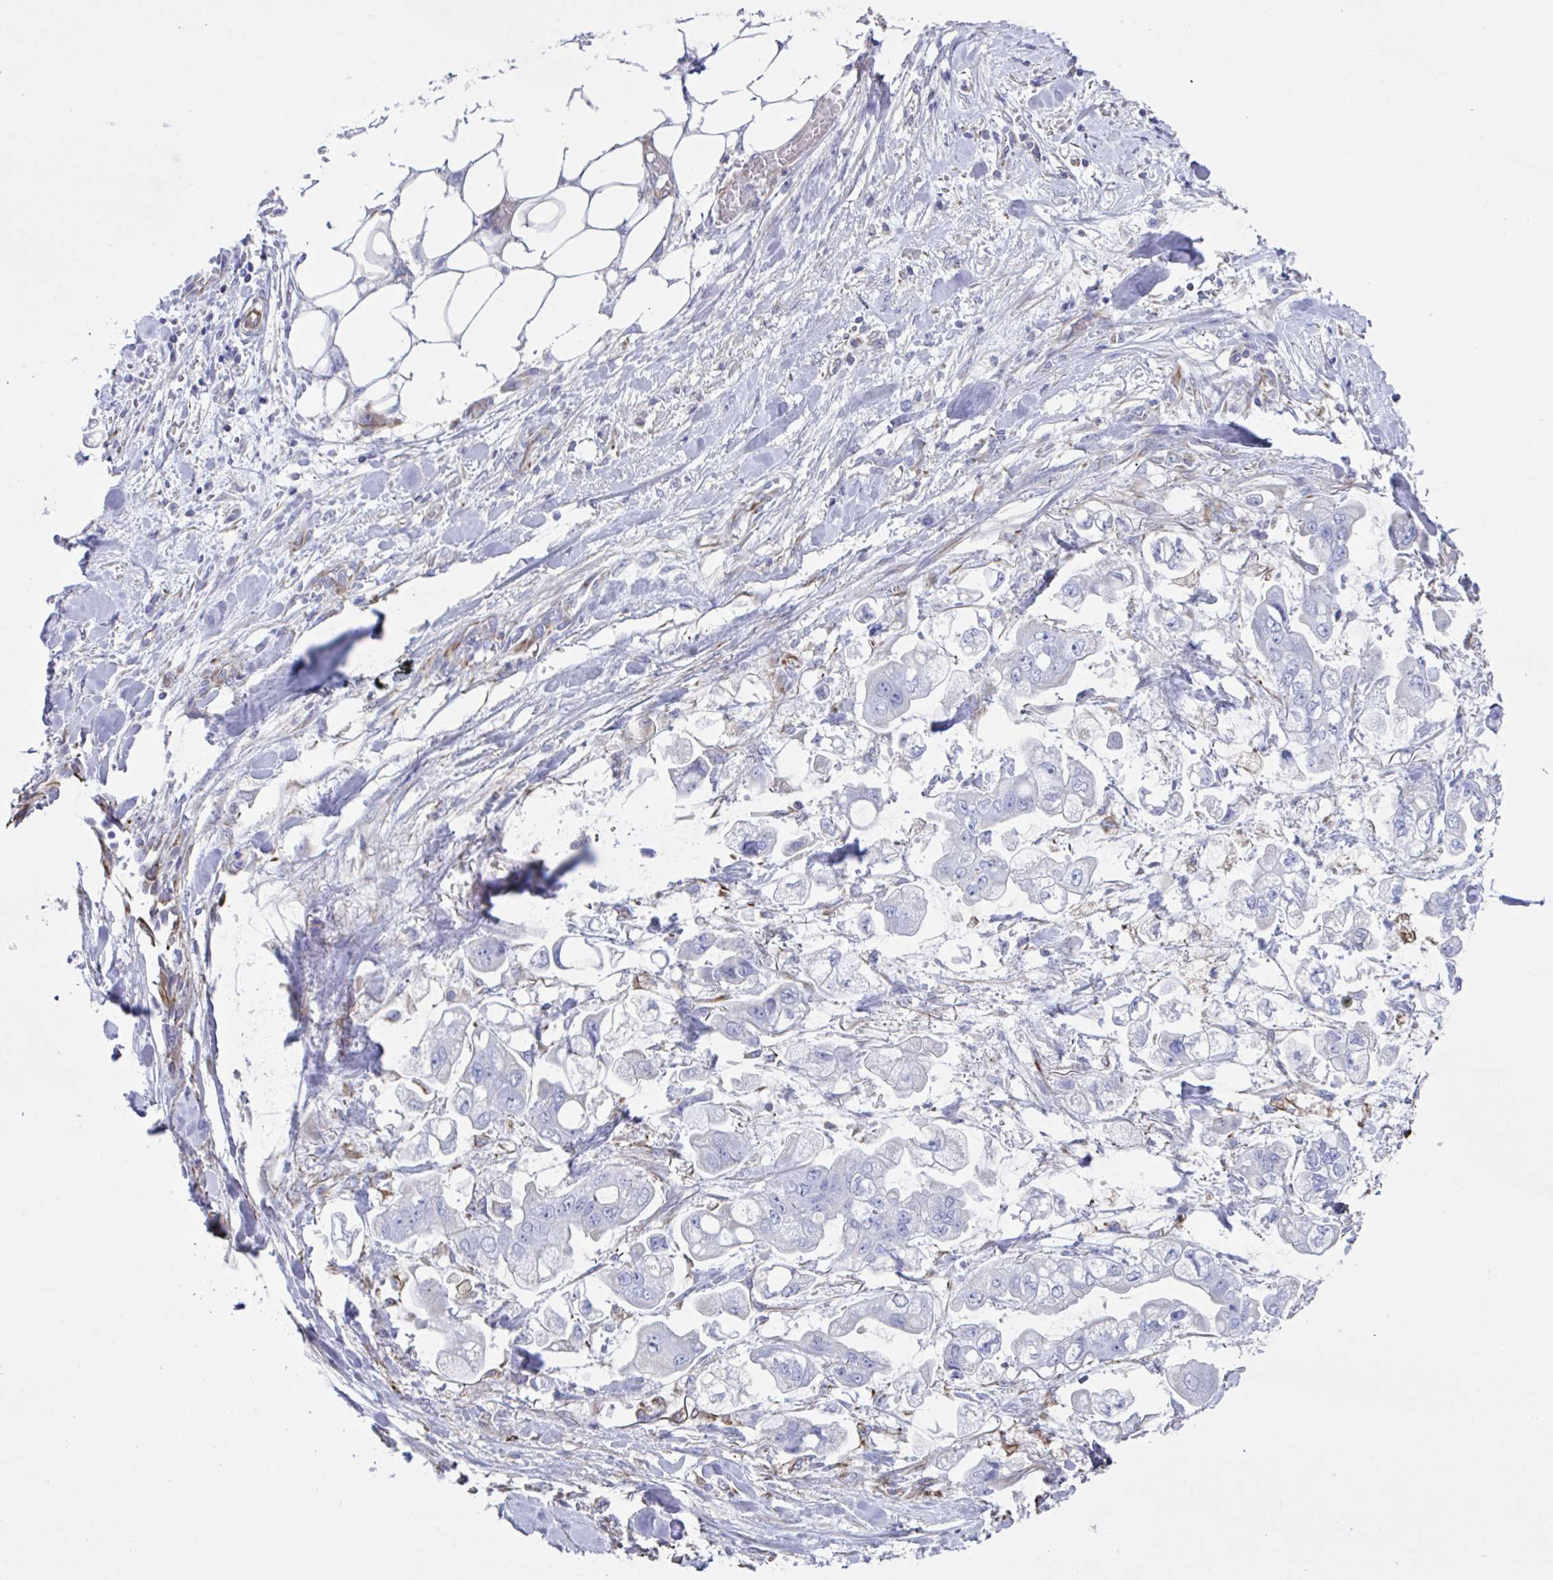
{"staining": {"intensity": "negative", "quantity": "none", "location": "none"}, "tissue": "stomach cancer", "cell_type": "Tumor cells", "image_type": "cancer", "snomed": [{"axis": "morphology", "description": "Adenocarcinoma, NOS"}, {"axis": "topography", "description": "Stomach"}], "caption": "High power microscopy photomicrograph of an IHC photomicrograph of stomach adenocarcinoma, revealing no significant positivity in tumor cells.", "gene": "TMEM86B", "patient": {"sex": "male", "age": 62}}